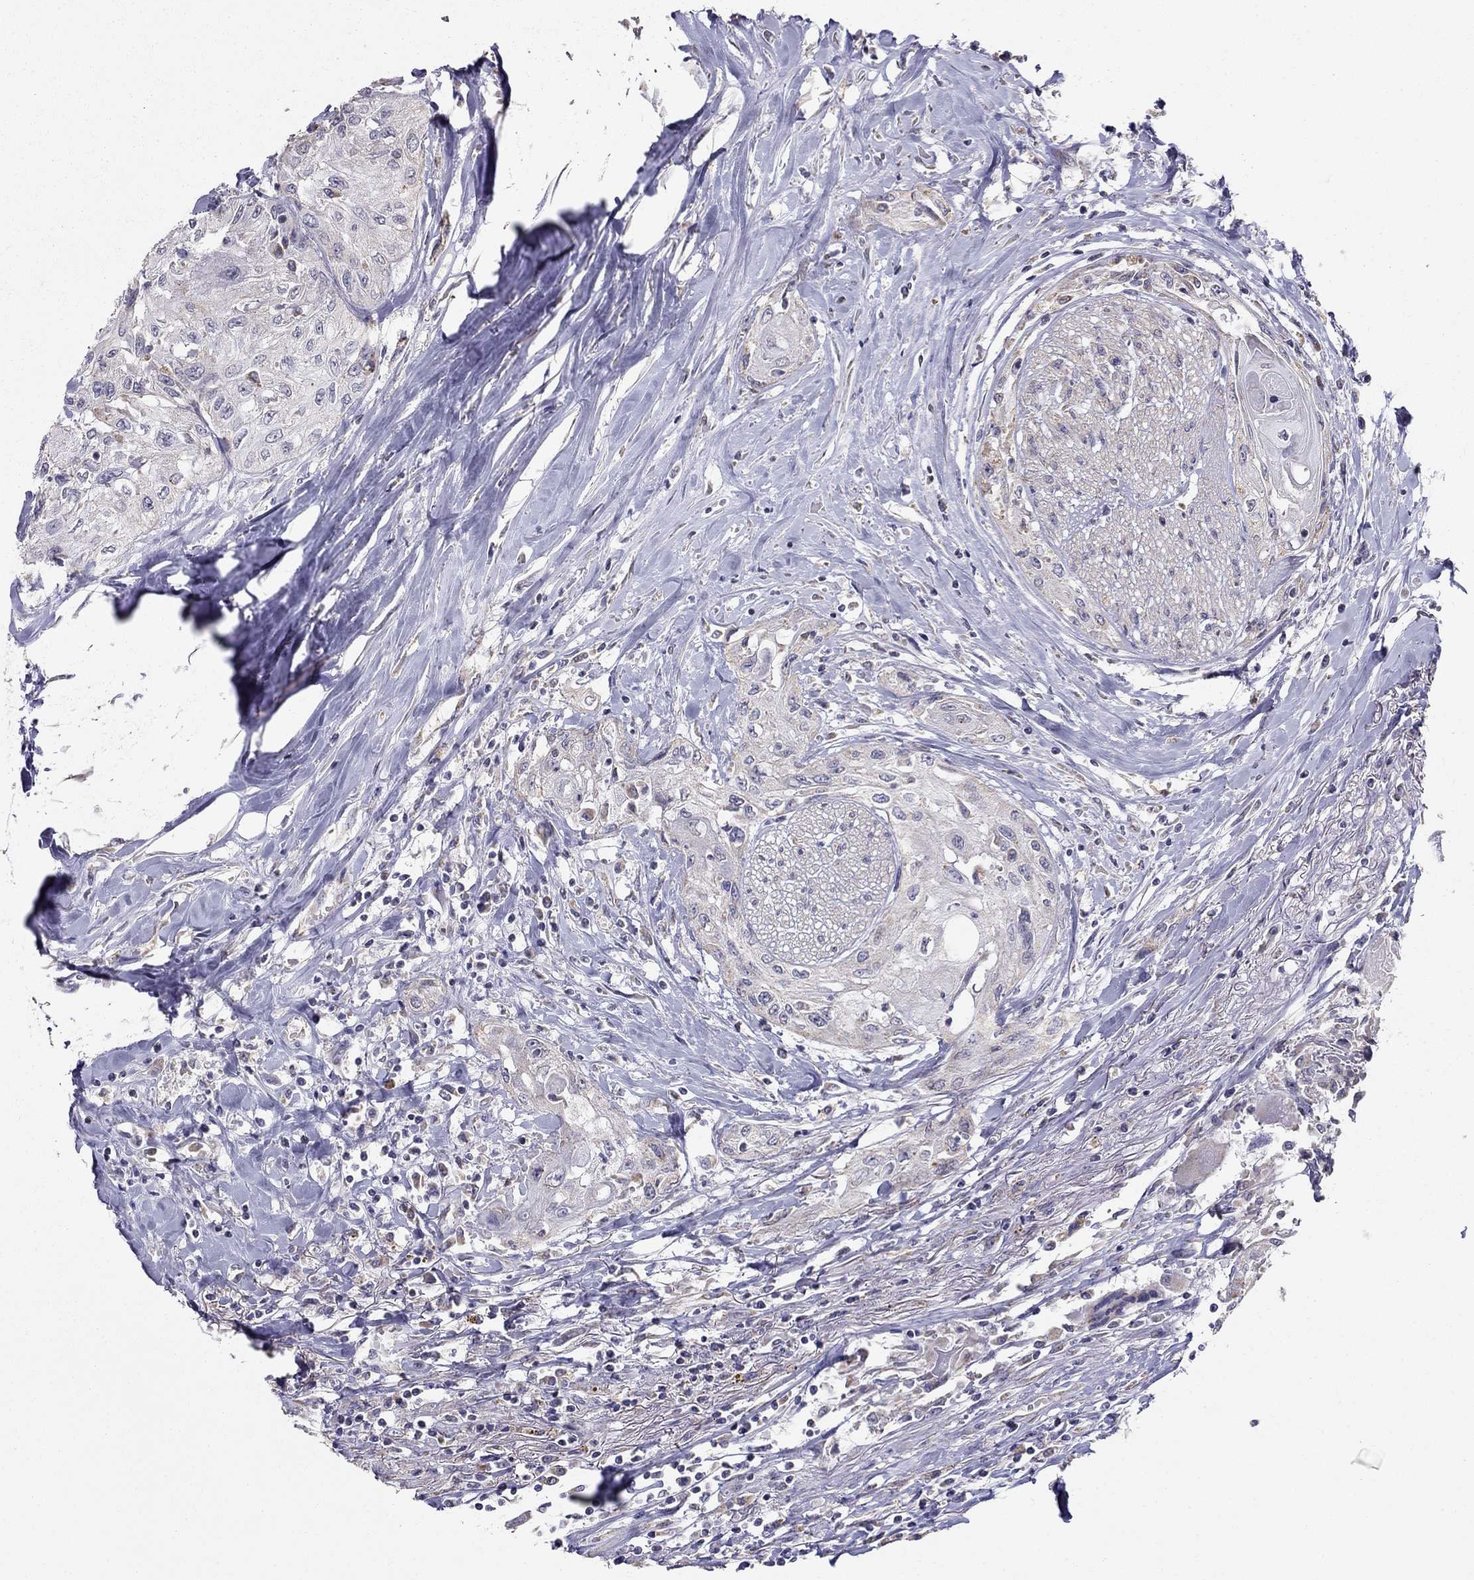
{"staining": {"intensity": "negative", "quantity": "none", "location": "none"}, "tissue": "head and neck cancer", "cell_type": "Tumor cells", "image_type": "cancer", "snomed": [{"axis": "morphology", "description": "Normal tissue, NOS"}, {"axis": "morphology", "description": "Squamous cell carcinoma, NOS"}, {"axis": "topography", "description": "Oral tissue"}, {"axis": "topography", "description": "Peripheral nerve tissue"}, {"axis": "topography", "description": "Head-Neck"}], "caption": "Tumor cells show no significant positivity in head and neck cancer (squamous cell carcinoma). The staining is performed using DAB (3,3'-diaminobenzidine) brown chromogen with nuclei counter-stained in using hematoxylin.", "gene": "LRIT3", "patient": {"sex": "female", "age": 59}}